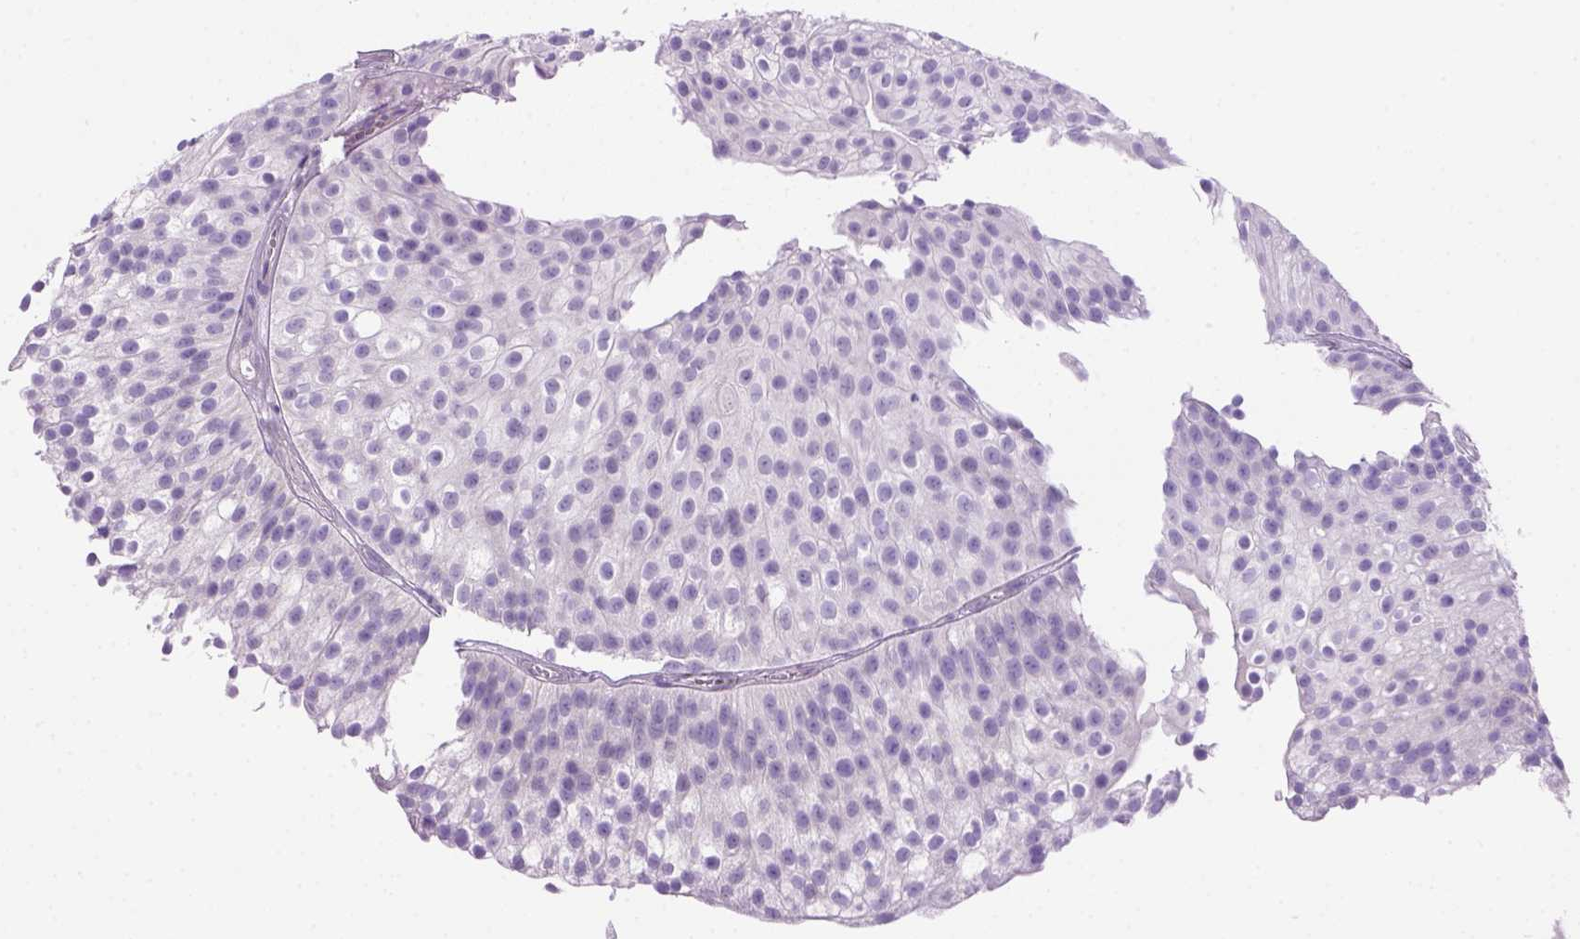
{"staining": {"intensity": "negative", "quantity": "none", "location": "none"}, "tissue": "urothelial cancer", "cell_type": "Tumor cells", "image_type": "cancer", "snomed": [{"axis": "morphology", "description": "Urothelial carcinoma, Low grade"}, {"axis": "topography", "description": "Urinary bladder"}], "caption": "There is no significant staining in tumor cells of urothelial cancer.", "gene": "DNAH11", "patient": {"sex": "male", "age": 70}}